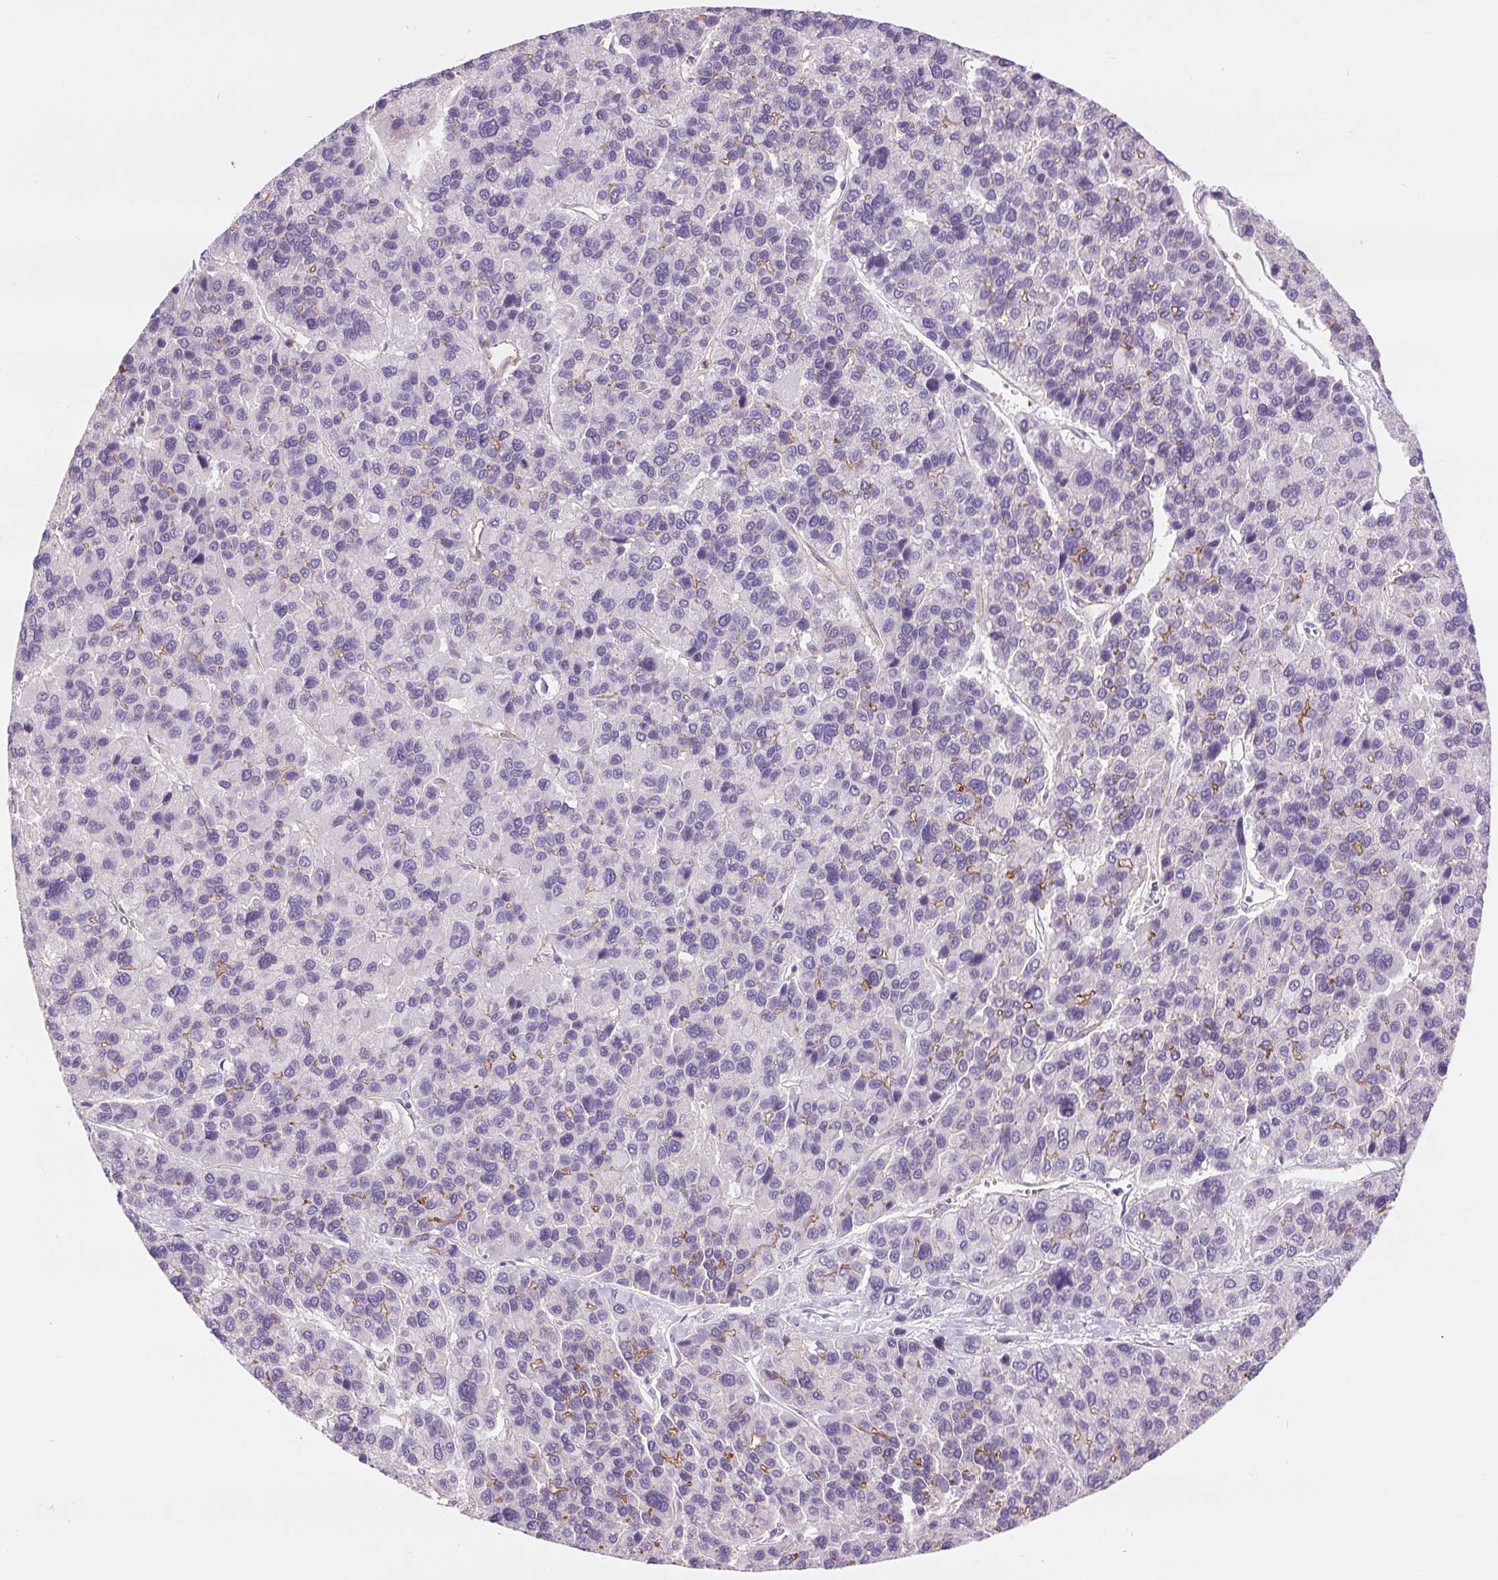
{"staining": {"intensity": "moderate", "quantity": "<25%", "location": "cytoplasmic/membranous"}, "tissue": "liver cancer", "cell_type": "Tumor cells", "image_type": "cancer", "snomed": [{"axis": "morphology", "description": "Carcinoma, Hepatocellular, NOS"}, {"axis": "topography", "description": "Liver"}], "caption": "Liver cancer (hepatocellular carcinoma) stained with immunohistochemistry demonstrates moderate cytoplasmic/membranous positivity in about <25% of tumor cells.", "gene": "DIXDC1", "patient": {"sex": "female", "age": 41}}